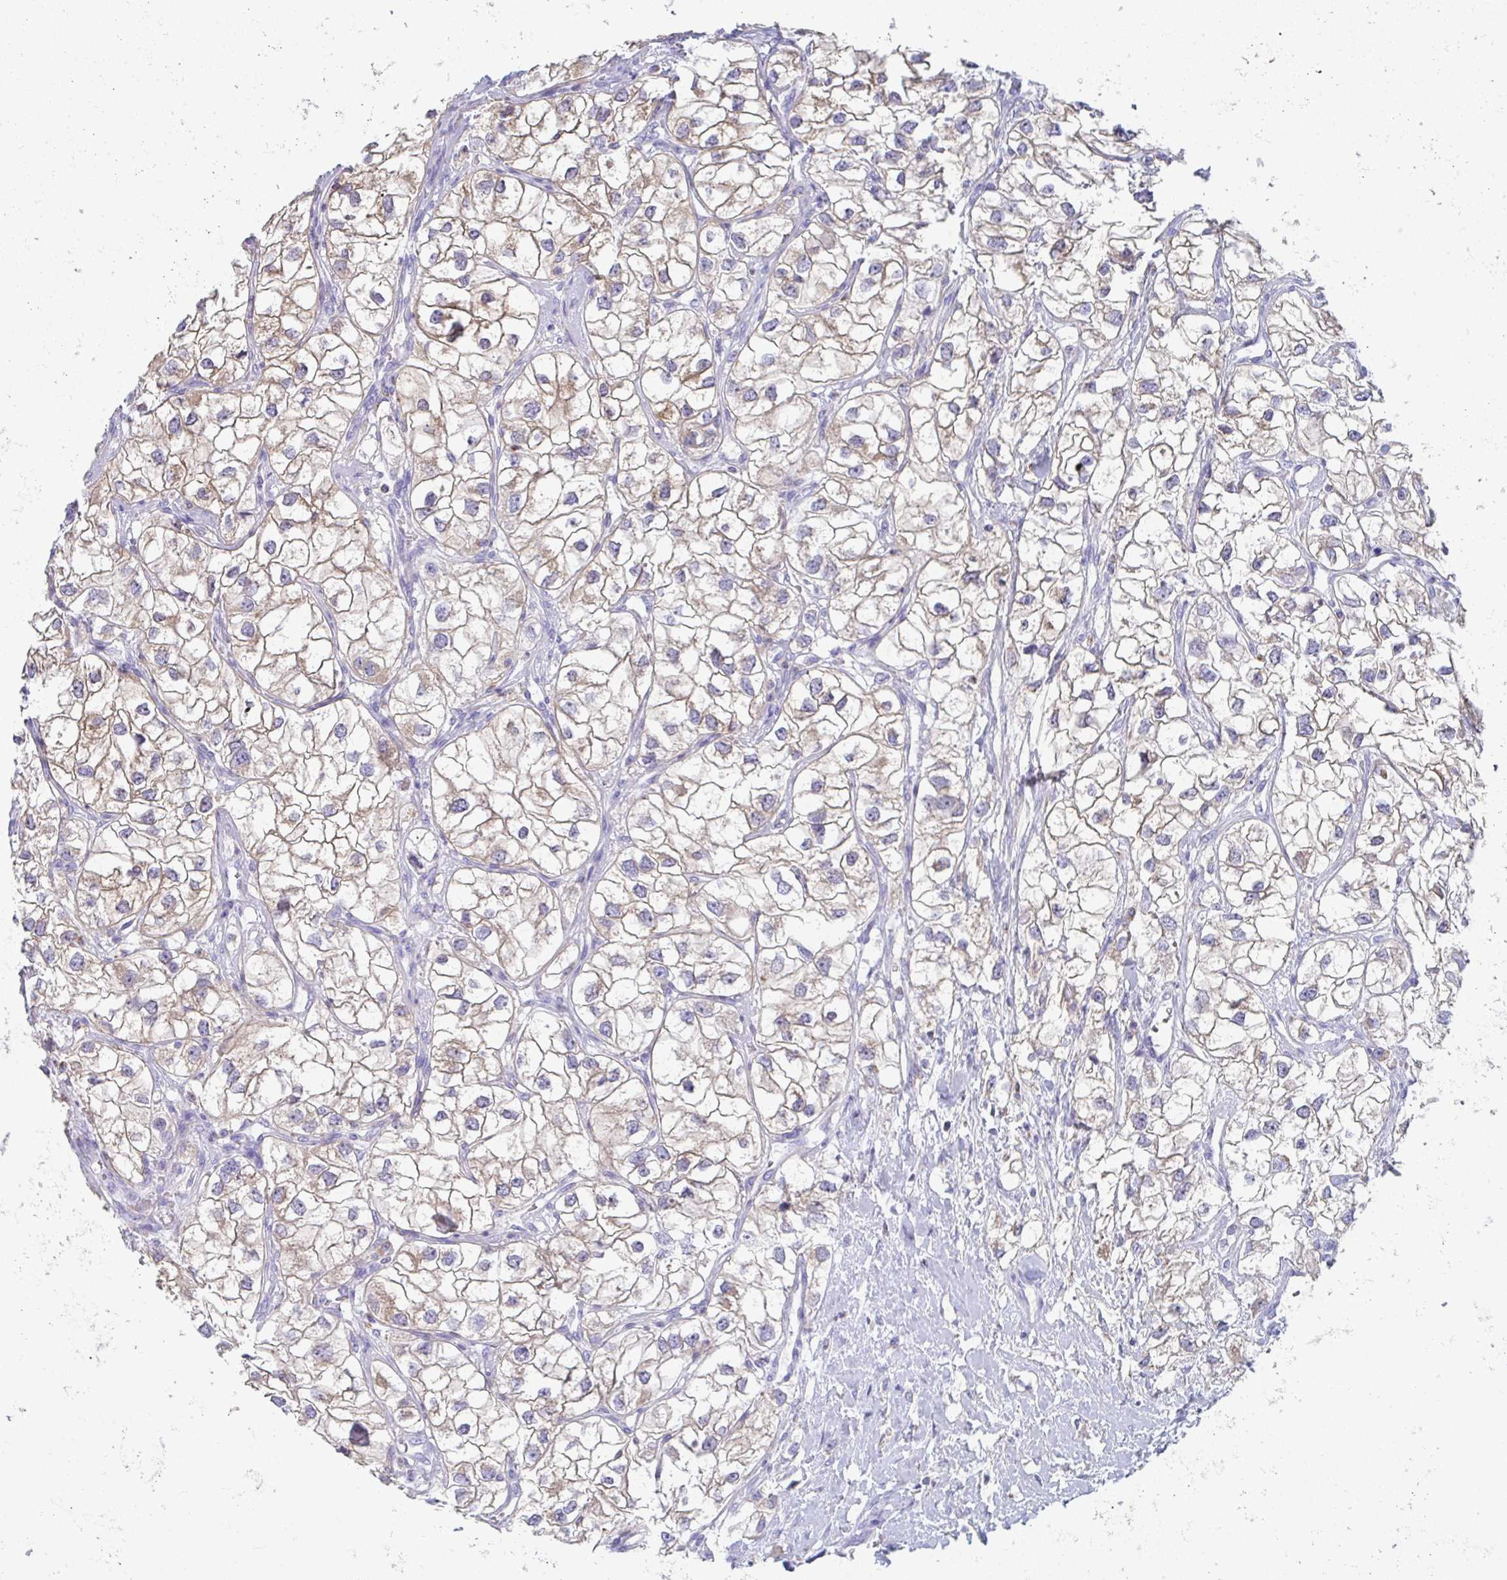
{"staining": {"intensity": "weak", "quantity": ">75%", "location": "cytoplasmic/membranous"}, "tissue": "renal cancer", "cell_type": "Tumor cells", "image_type": "cancer", "snomed": [{"axis": "morphology", "description": "Adenocarcinoma, NOS"}, {"axis": "topography", "description": "Kidney"}], "caption": "IHC histopathology image of neoplastic tissue: adenocarcinoma (renal) stained using IHC displays low levels of weak protein expression localized specifically in the cytoplasmic/membranous of tumor cells, appearing as a cytoplasmic/membranous brown color.", "gene": "MGAM2", "patient": {"sex": "male", "age": 59}}